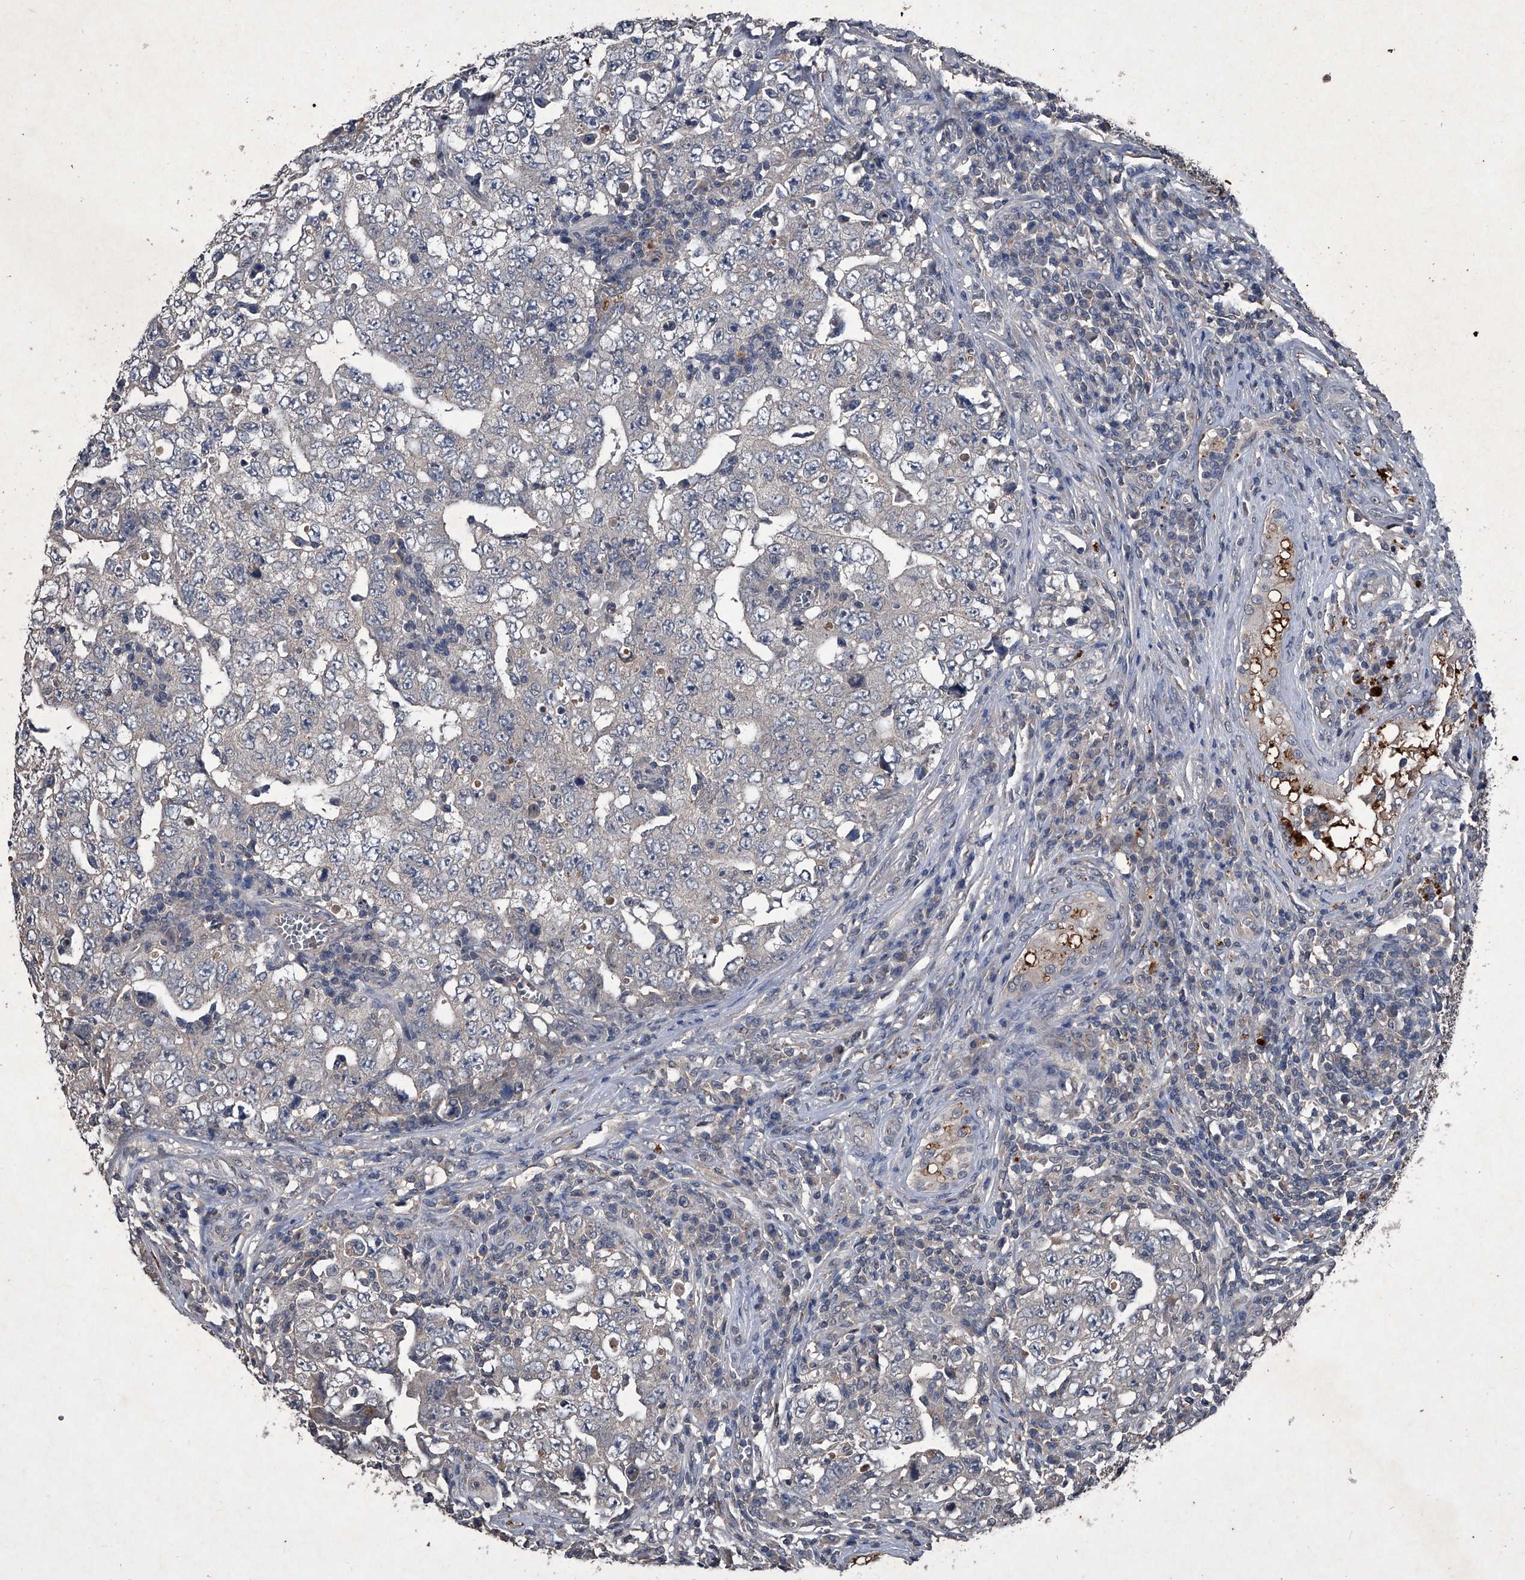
{"staining": {"intensity": "negative", "quantity": "none", "location": "none"}, "tissue": "testis cancer", "cell_type": "Tumor cells", "image_type": "cancer", "snomed": [{"axis": "morphology", "description": "Carcinoma, Embryonal, NOS"}, {"axis": "topography", "description": "Testis"}], "caption": "Immunohistochemistry (IHC) of human testis cancer reveals no expression in tumor cells.", "gene": "MAPKAP1", "patient": {"sex": "male", "age": 26}}